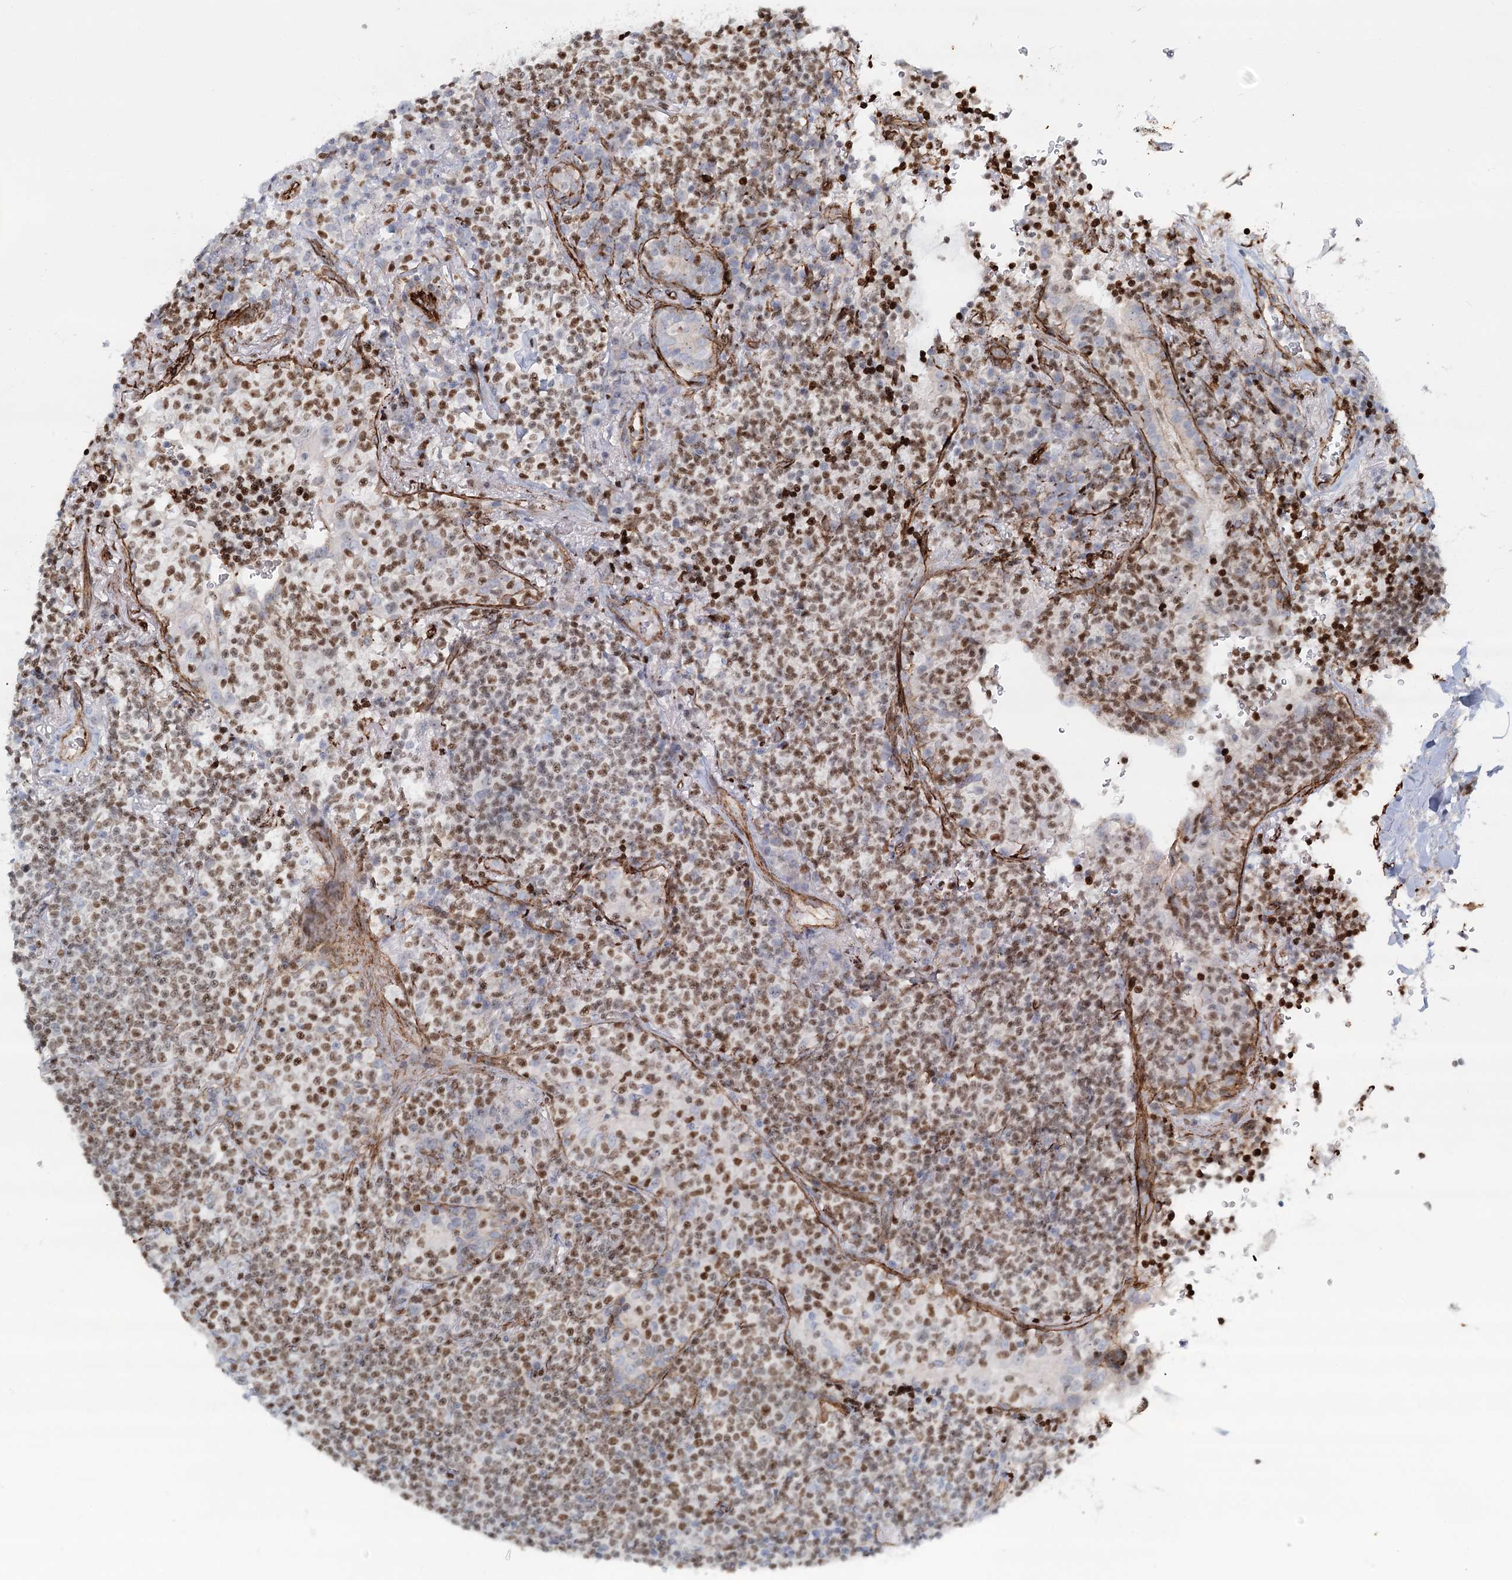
{"staining": {"intensity": "moderate", "quantity": ">75%", "location": "nuclear"}, "tissue": "lymphoma", "cell_type": "Tumor cells", "image_type": "cancer", "snomed": [{"axis": "morphology", "description": "Malignant lymphoma, non-Hodgkin's type, Low grade"}, {"axis": "topography", "description": "Lung"}], "caption": "A micrograph of human malignant lymphoma, non-Hodgkin's type (low-grade) stained for a protein shows moderate nuclear brown staining in tumor cells. The protein of interest is stained brown, and the nuclei are stained in blue (DAB IHC with brightfield microscopy, high magnification).", "gene": "ZFYVE28", "patient": {"sex": "female", "age": 71}}